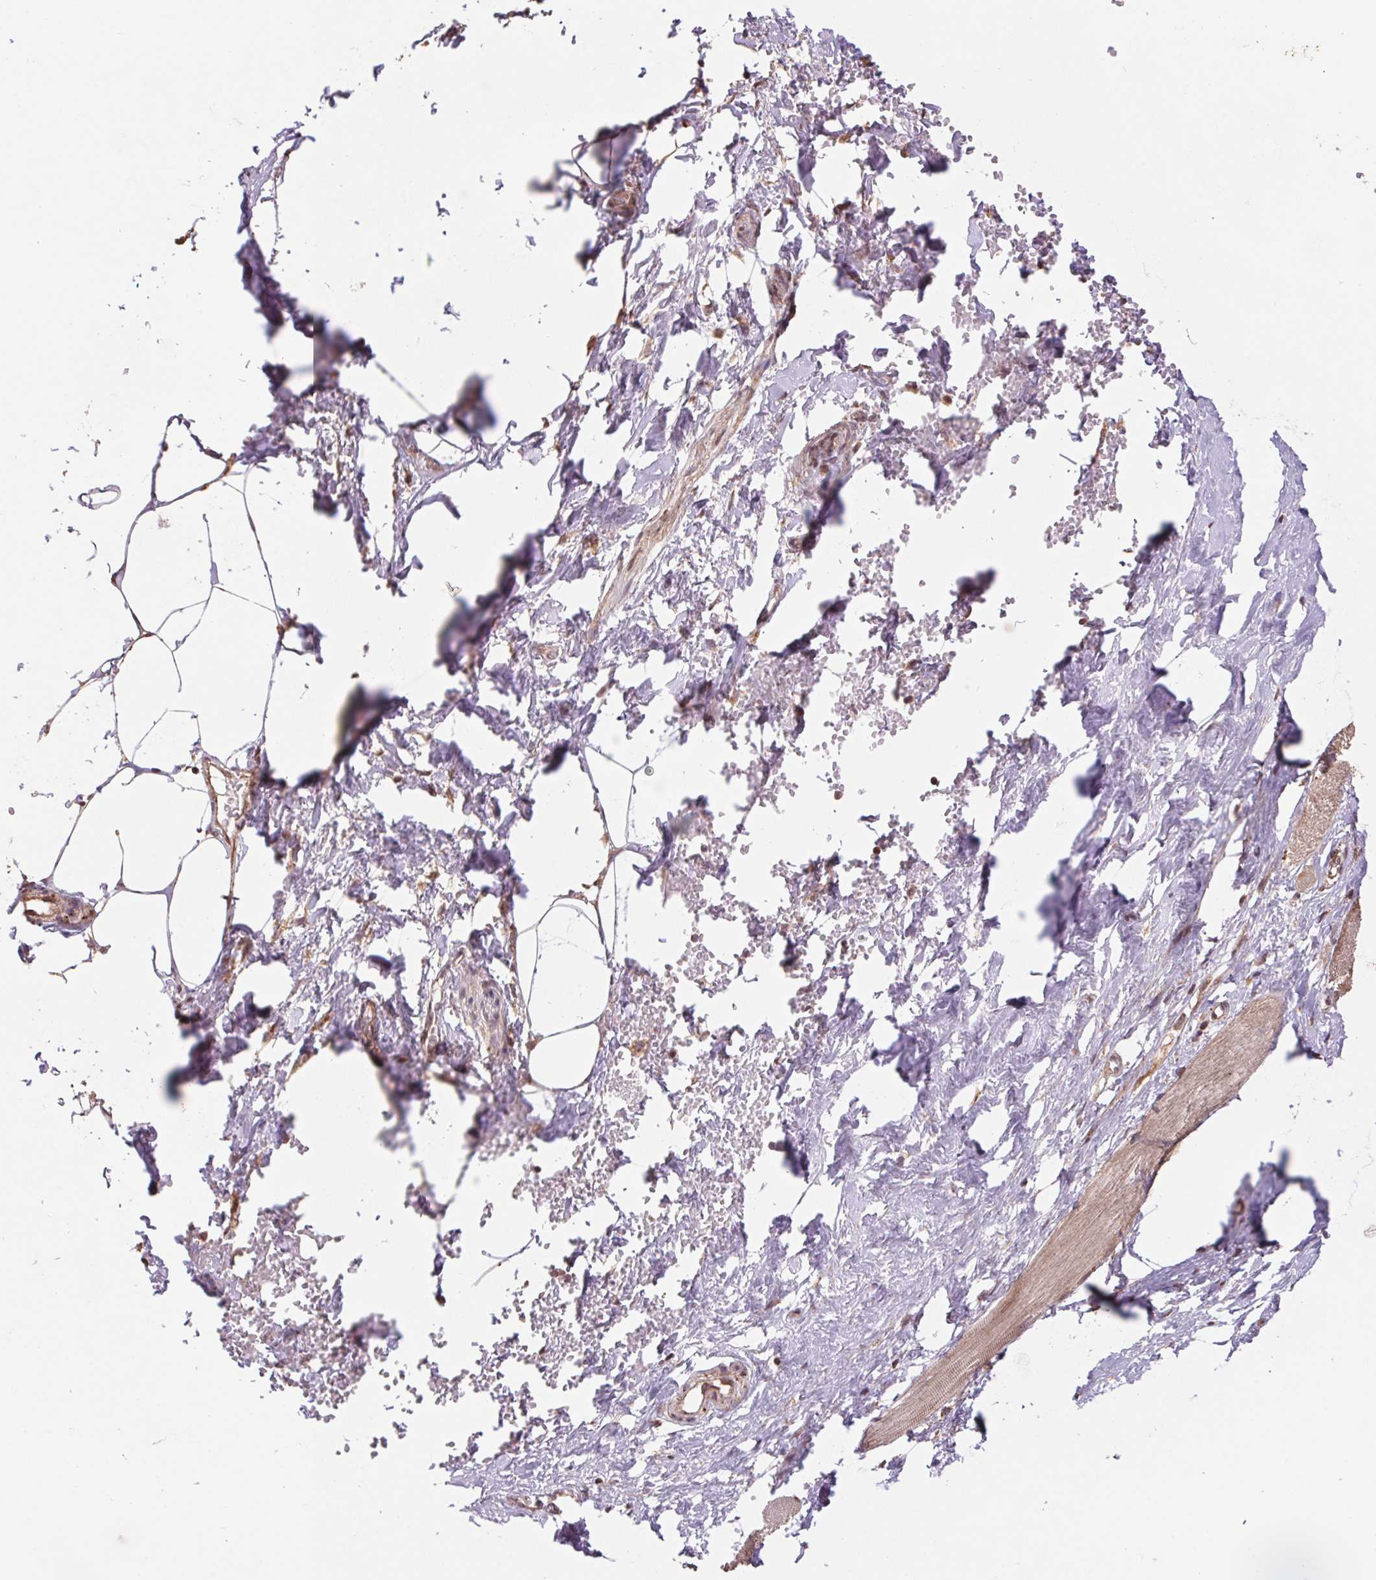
{"staining": {"intensity": "weak", "quantity": ">75%", "location": "cytoplasmic/membranous"}, "tissue": "adipose tissue", "cell_type": "Adipocytes", "image_type": "normal", "snomed": [{"axis": "morphology", "description": "Normal tissue, NOS"}, {"axis": "topography", "description": "Prostate"}, {"axis": "topography", "description": "Peripheral nerve tissue"}], "caption": "Protein expression analysis of normal human adipose tissue reveals weak cytoplasmic/membranous expression in approximately >75% of adipocytes. The protein is stained brown, and the nuclei are stained in blue (DAB IHC with brightfield microscopy, high magnification).", "gene": "PDHA1", "patient": {"sex": "male", "age": 55}}